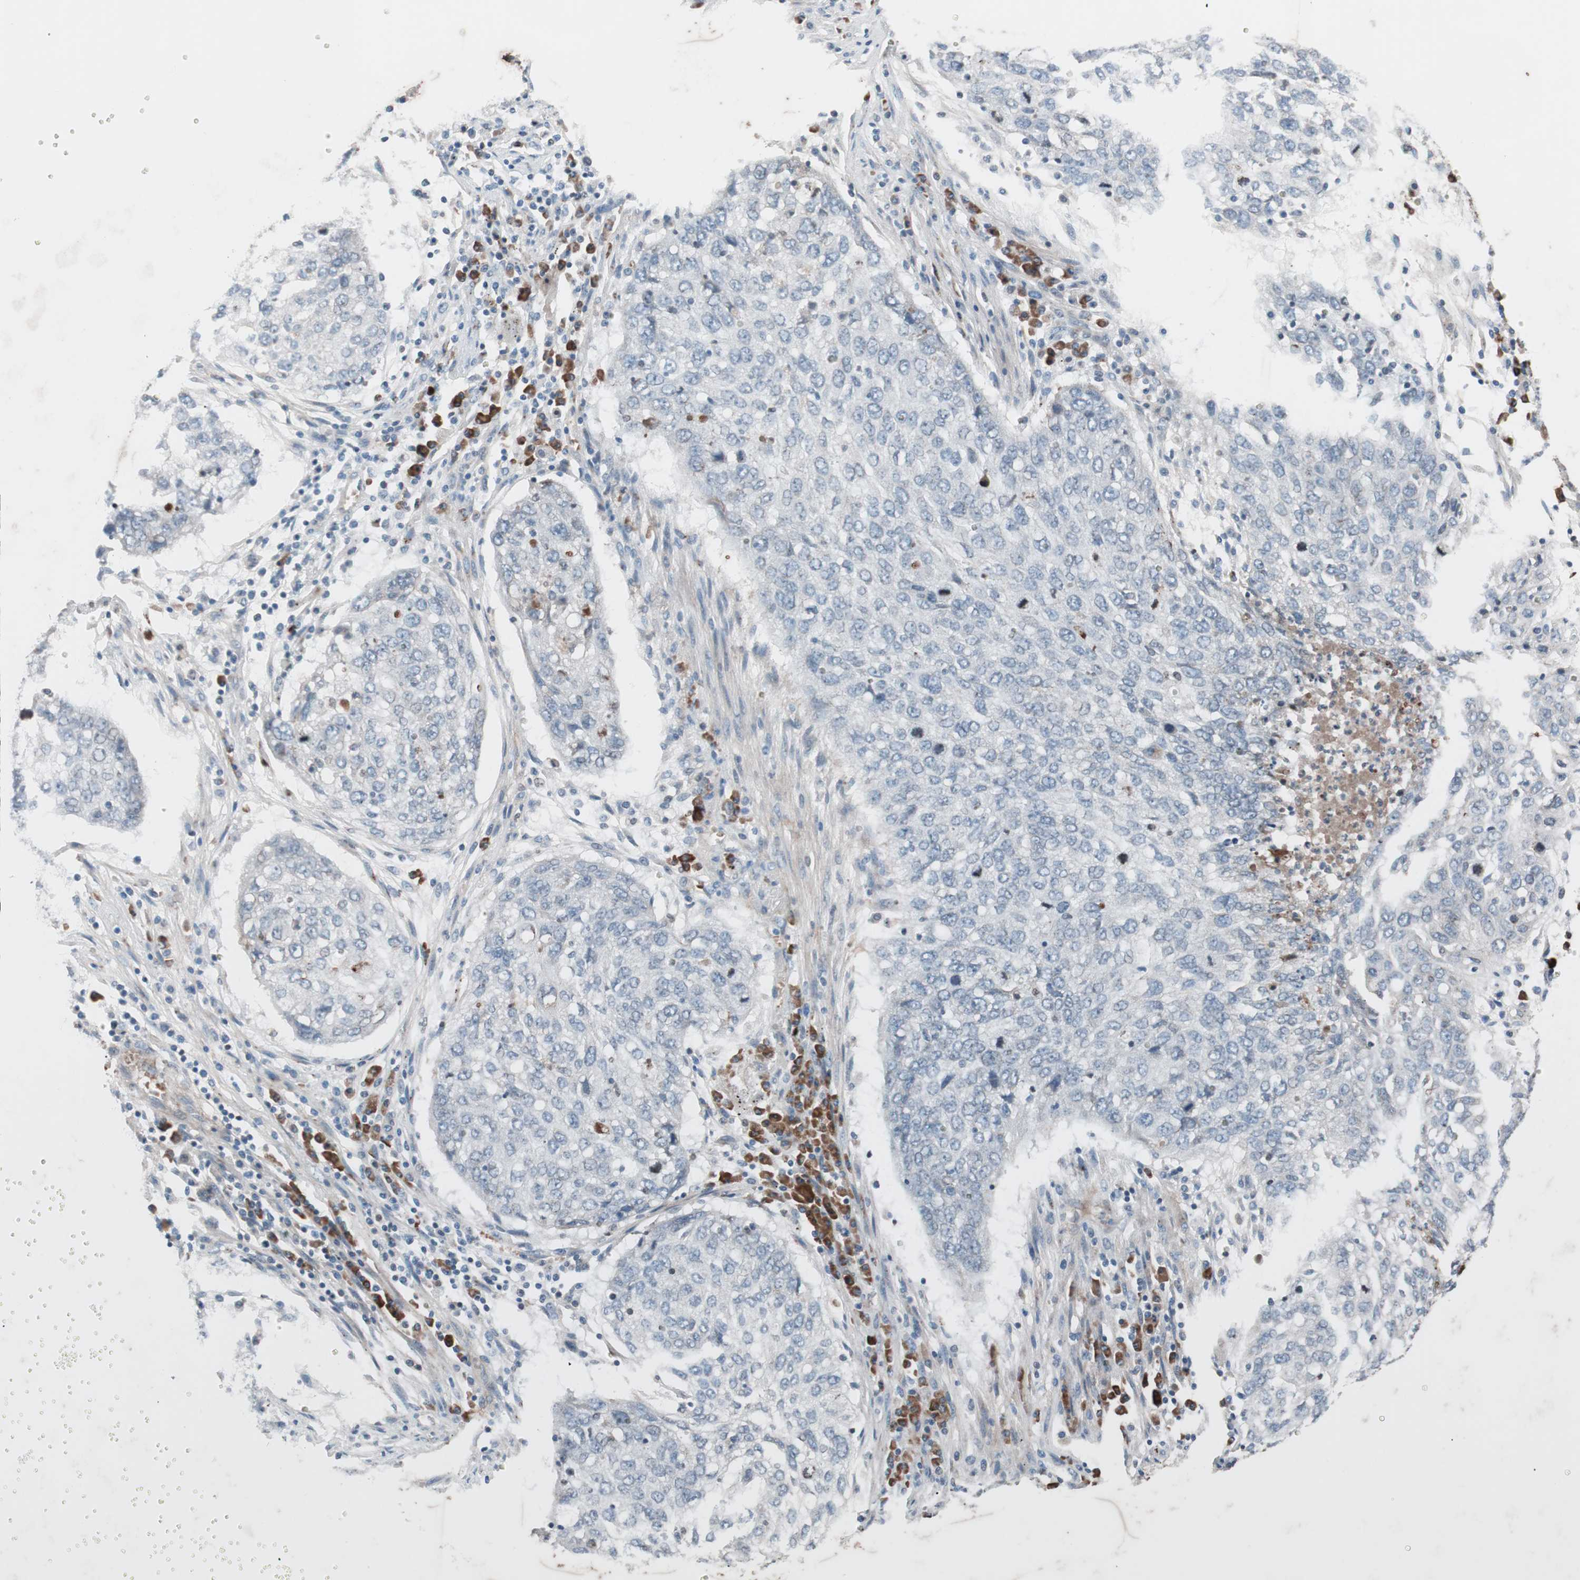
{"staining": {"intensity": "weak", "quantity": "<25%", "location": "cytoplasmic/membranous"}, "tissue": "lung cancer", "cell_type": "Tumor cells", "image_type": "cancer", "snomed": [{"axis": "morphology", "description": "Squamous cell carcinoma, NOS"}, {"axis": "topography", "description": "Lung"}], "caption": "This is an immunohistochemistry (IHC) micrograph of lung cancer. There is no positivity in tumor cells.", "gene": "GRB7", "patient": {"sex": "female", "age": 63}}